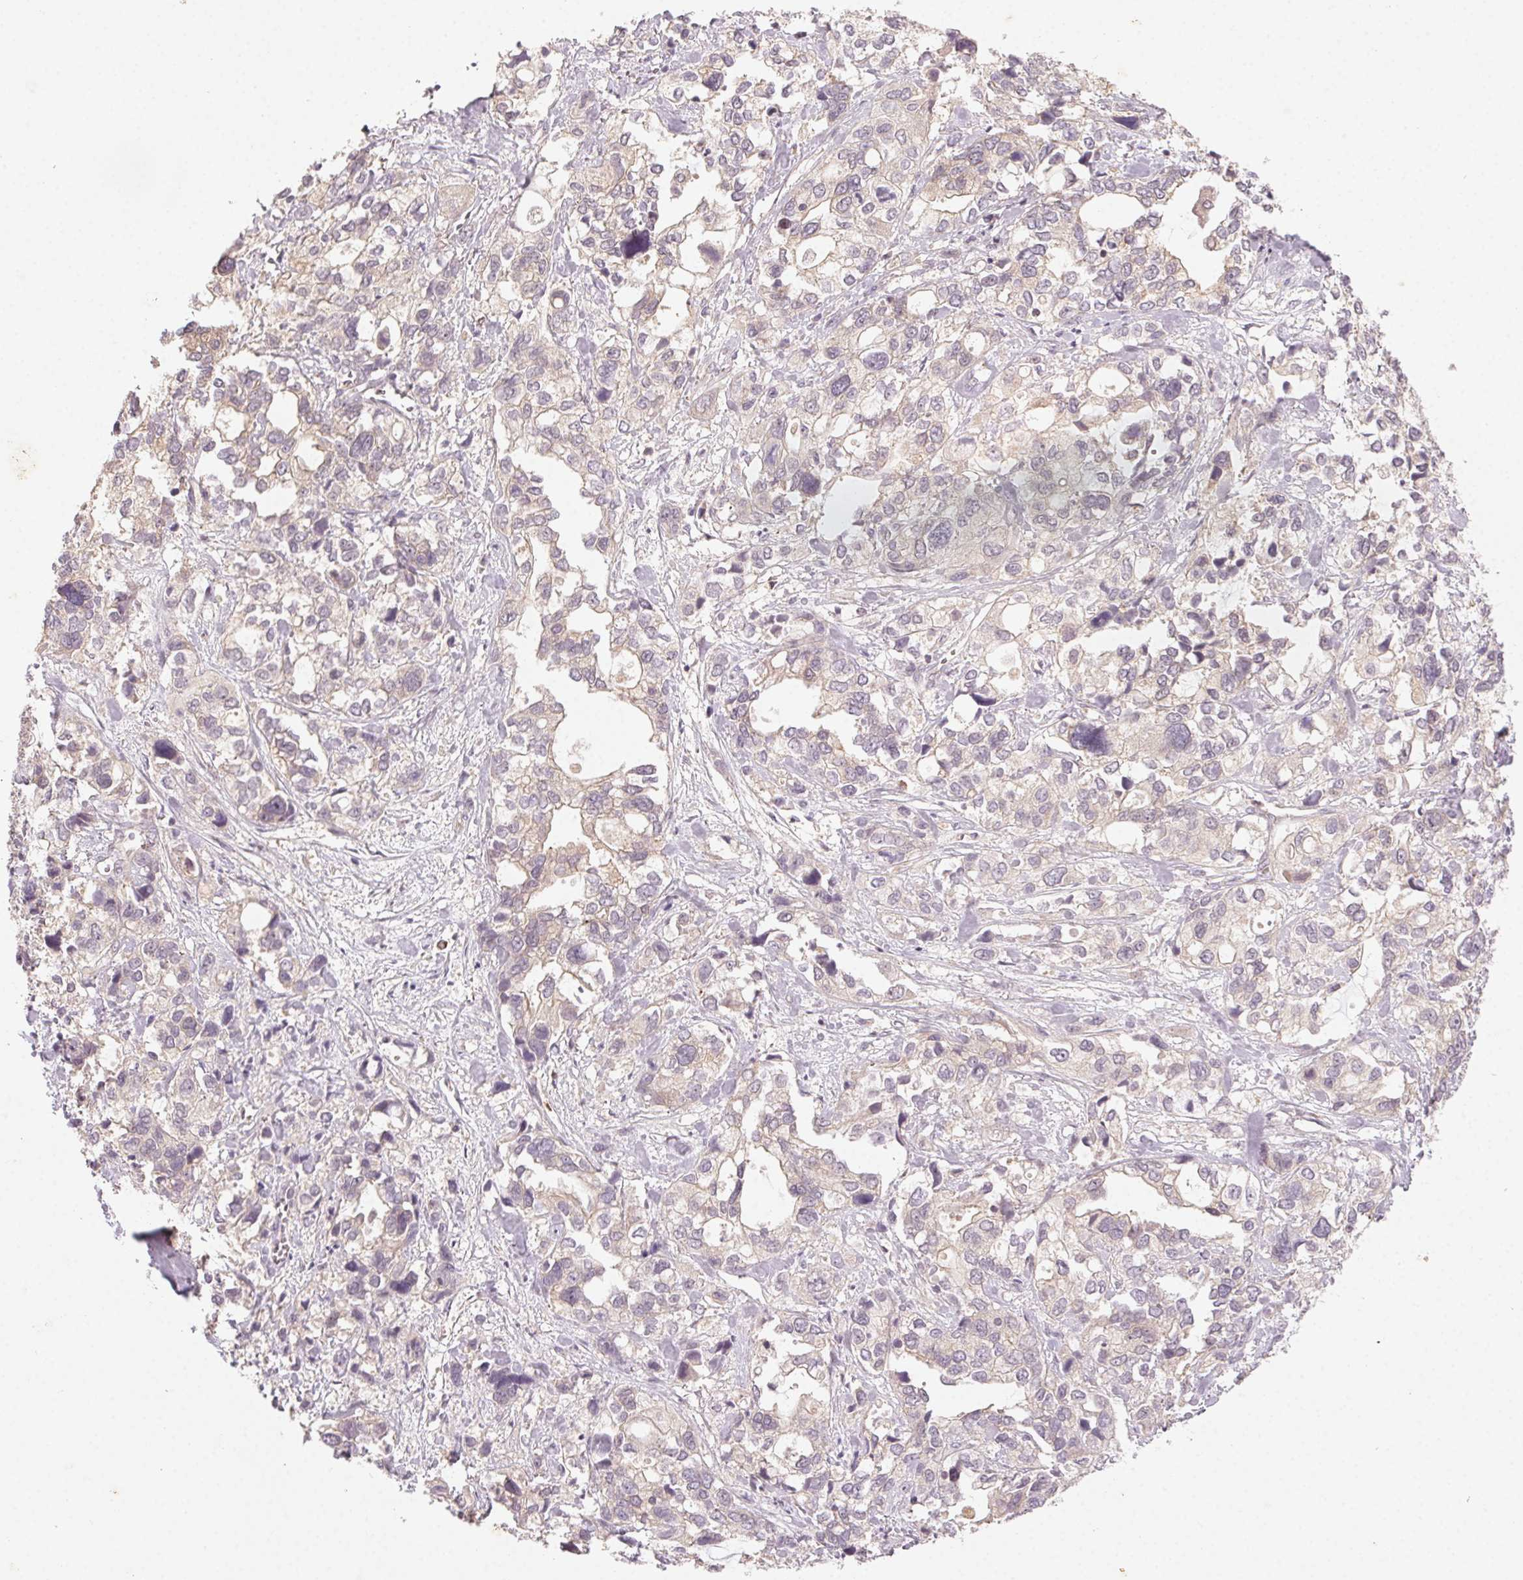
{"staining": {"intensity": "weak", "quantity": "<25%", "location": "cytoplasmic/membranous"}, "tissue": "stomach cancer", "cell_type": "Tumor cells", "image_type": "cancer", "snomed": [{"axis": "morphology", "description": "Adenocarcinoma, NOS"}, {"axis": "topography", "description": "Stomach, upper"}], "caption": "Tumor cells show no significant expression in stomach adenocarcinoma.", "gene": "NCOA4", "patient": {"sex": "female", "age": 81}}